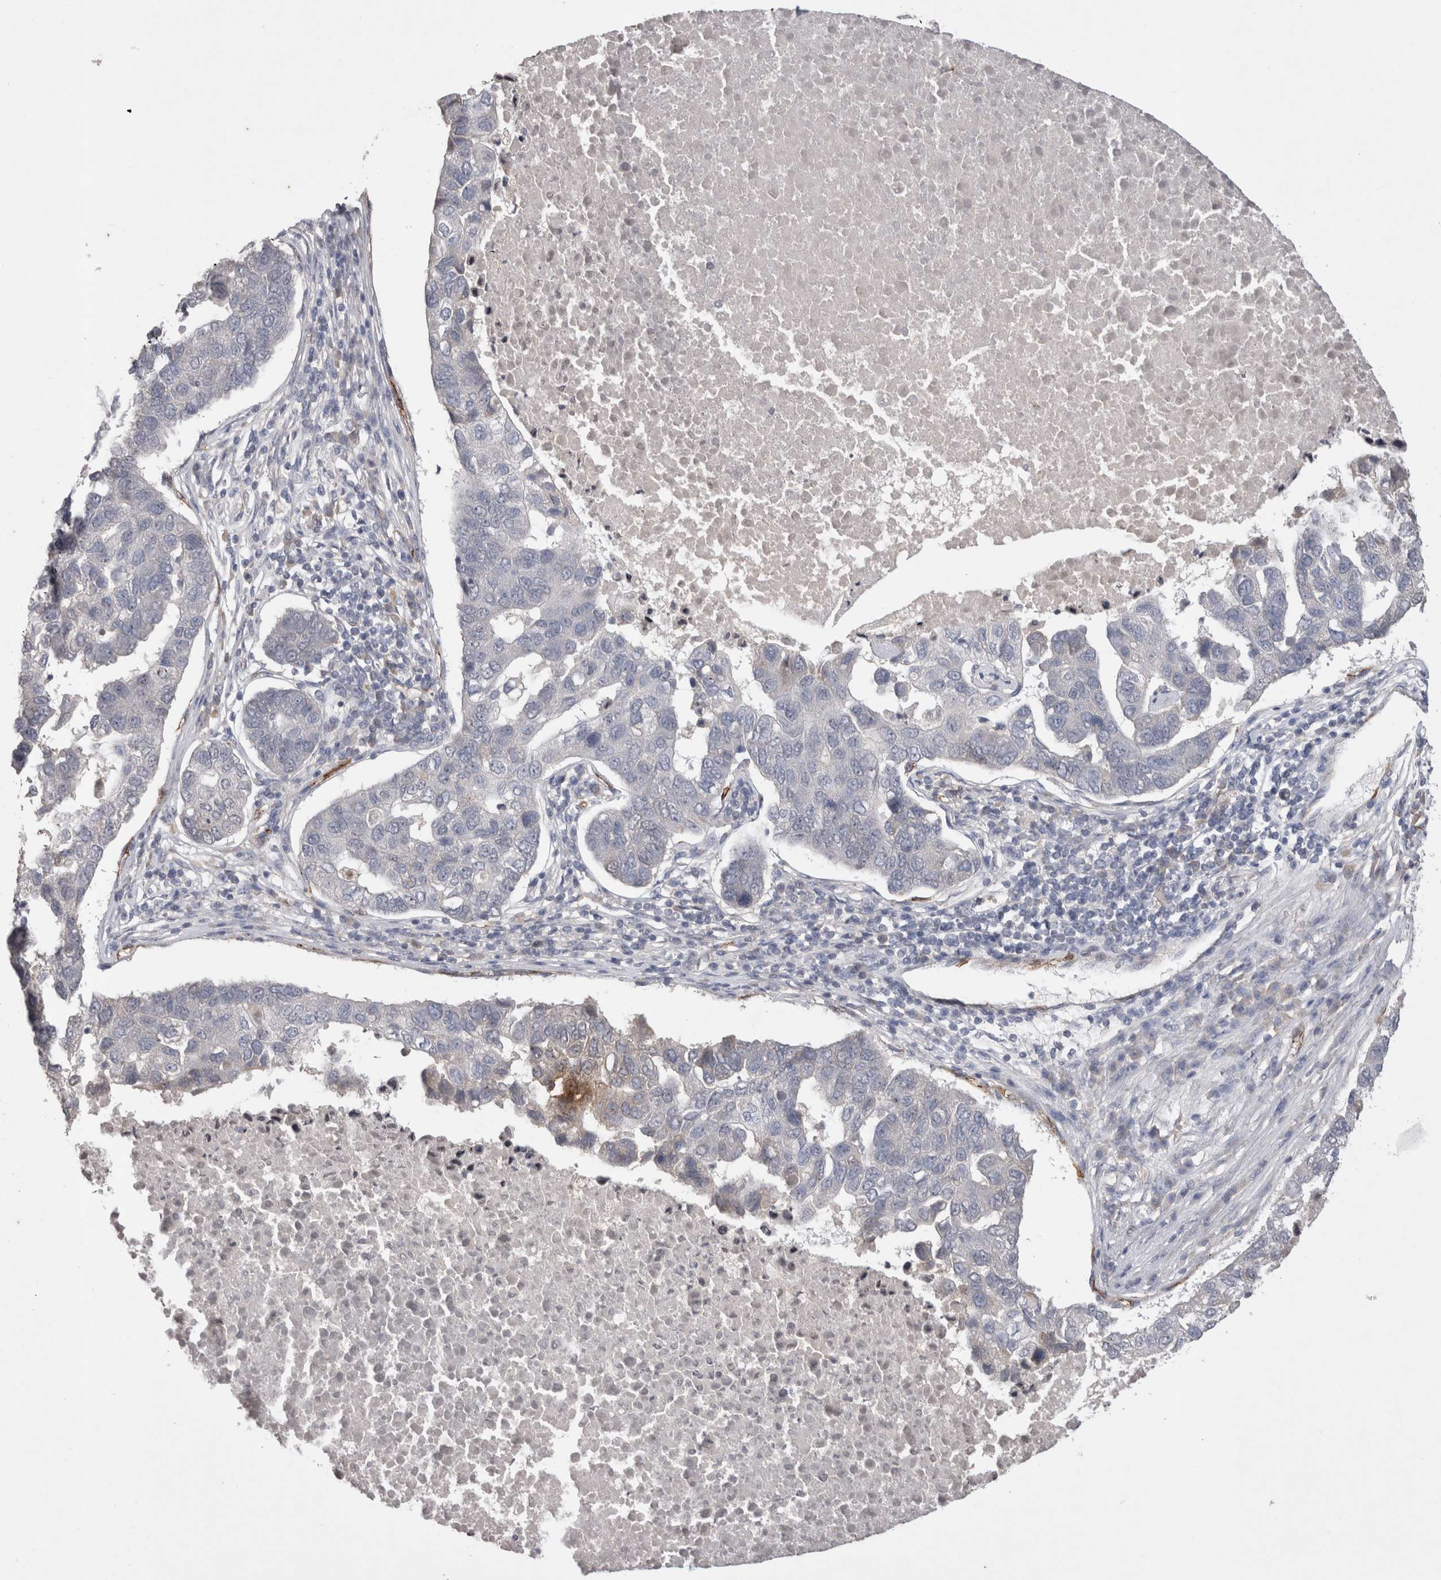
{"staining": {"intensity": "negative", "quantity": "none", "location": "none"}, "tissue": "pancreatic cancer", "cell_type": "Tumor cells", "image_type": "cancer", "snomed": [{"axis": "morphology", "description": "Adenocarcinoma, NOS"}, {"axis": "topography", "description": "Pancreas"}], "caption": "The image demonstrates no staining of tumor cells in adenocarcinoma (pancreatic). The staining was performed using DAB to visualize the protein expression in brown, while the nuclei were stained in blue with hematoxylin (Magnification: 20x).", "gene": "CDH13", "patient": {"sex": "female", "age": 61}}